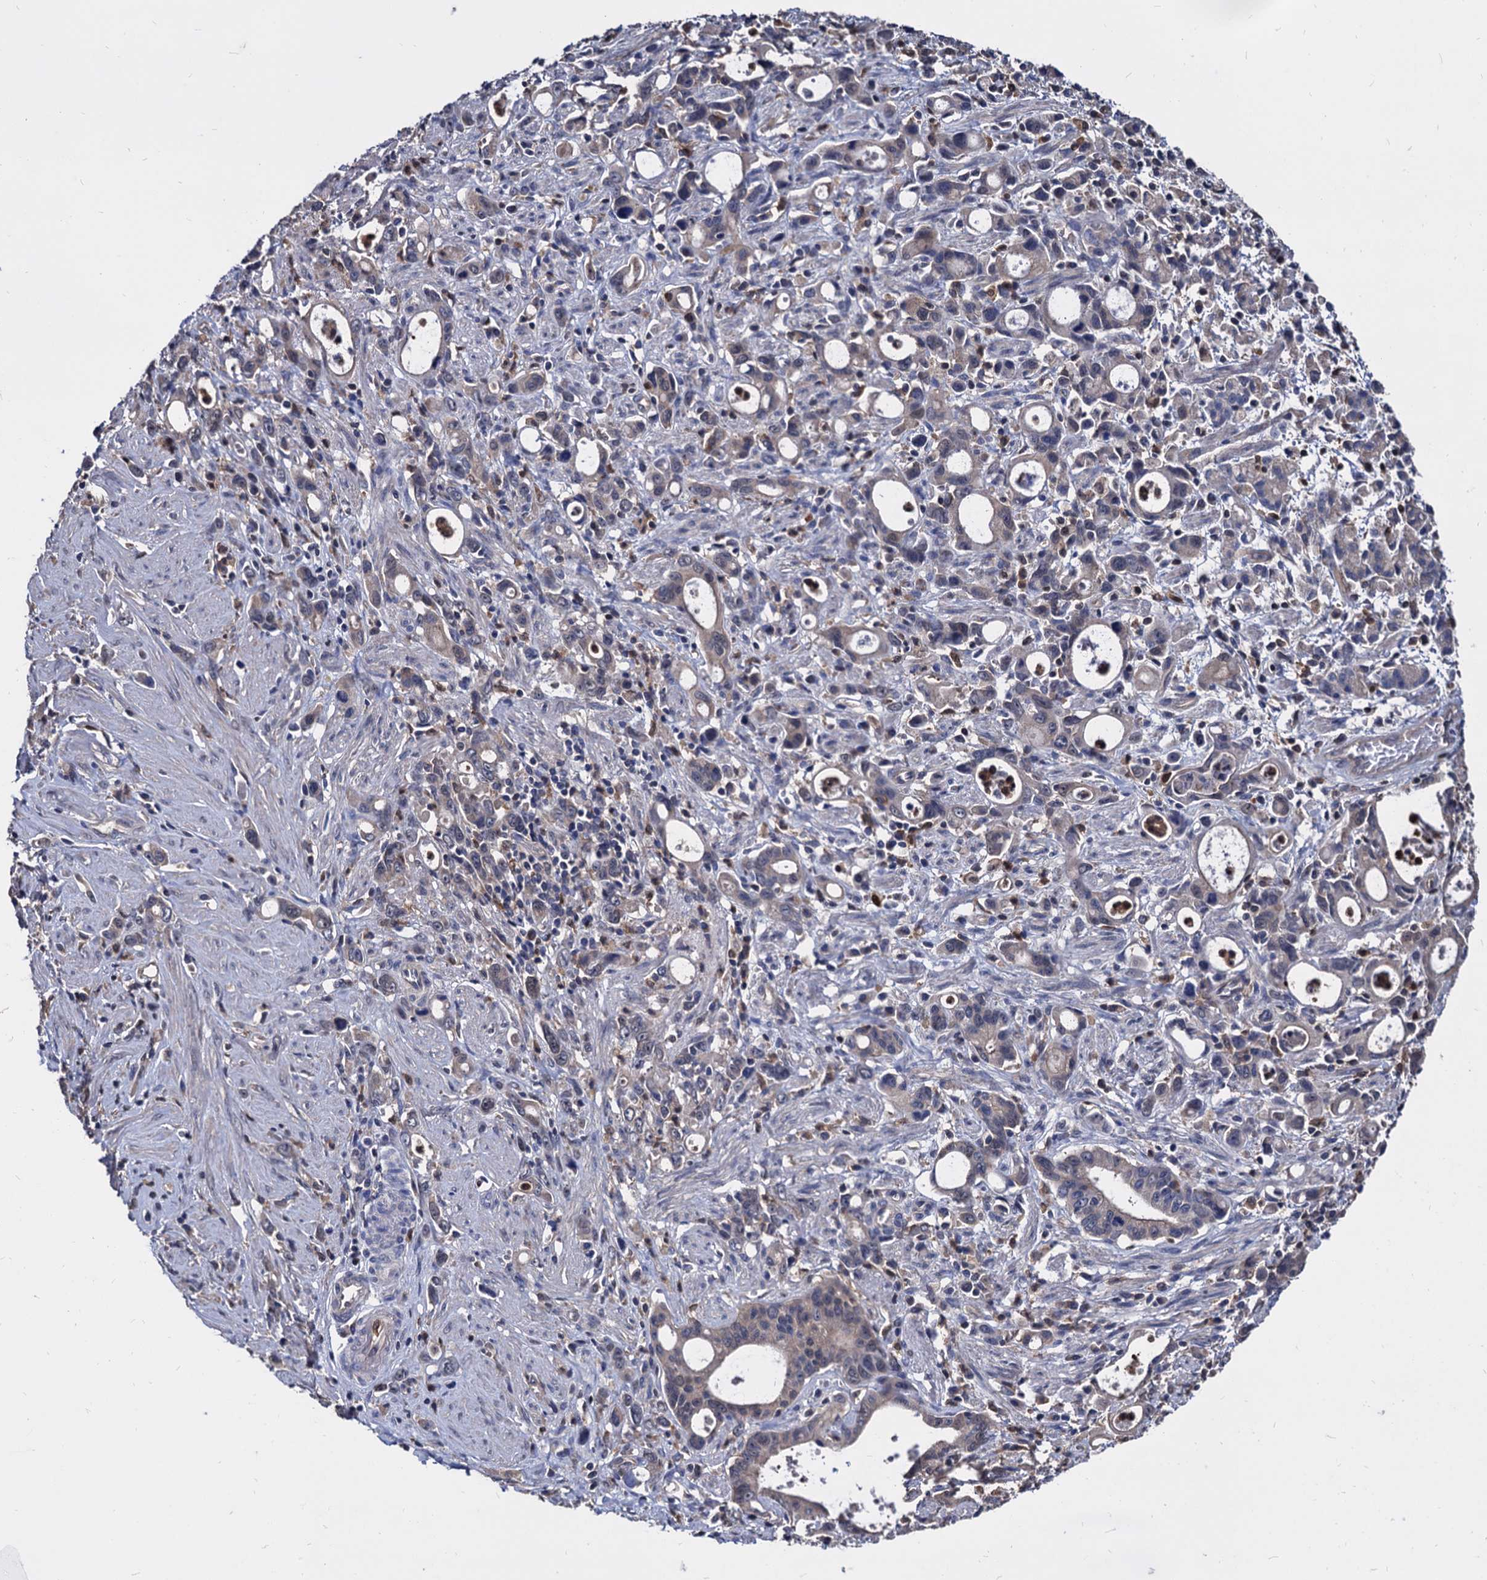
{"staining": {"intensity": "negative", "quantity": "none", "location": "none"}, "tissue": "stomach cancer", "cell_type": "Tumor cells", "image_type": "cancer", "snomed": [{"axis": "morphology", "description": "Adenocarcinoma, NOS"}, {"axis": "topography", "description": "Stomach, lower"}], "caption": "Immunohistochemistry (IHC) photomicrograph of neoplastic tissue: human stomach adenocarcinoma stained with DAB (3,3'-diaminobenzidine) demonstrates no significant protein expression in tumor cells.", "gene": "CPPED1", "patient": {"sex": "female", "age": 43}}